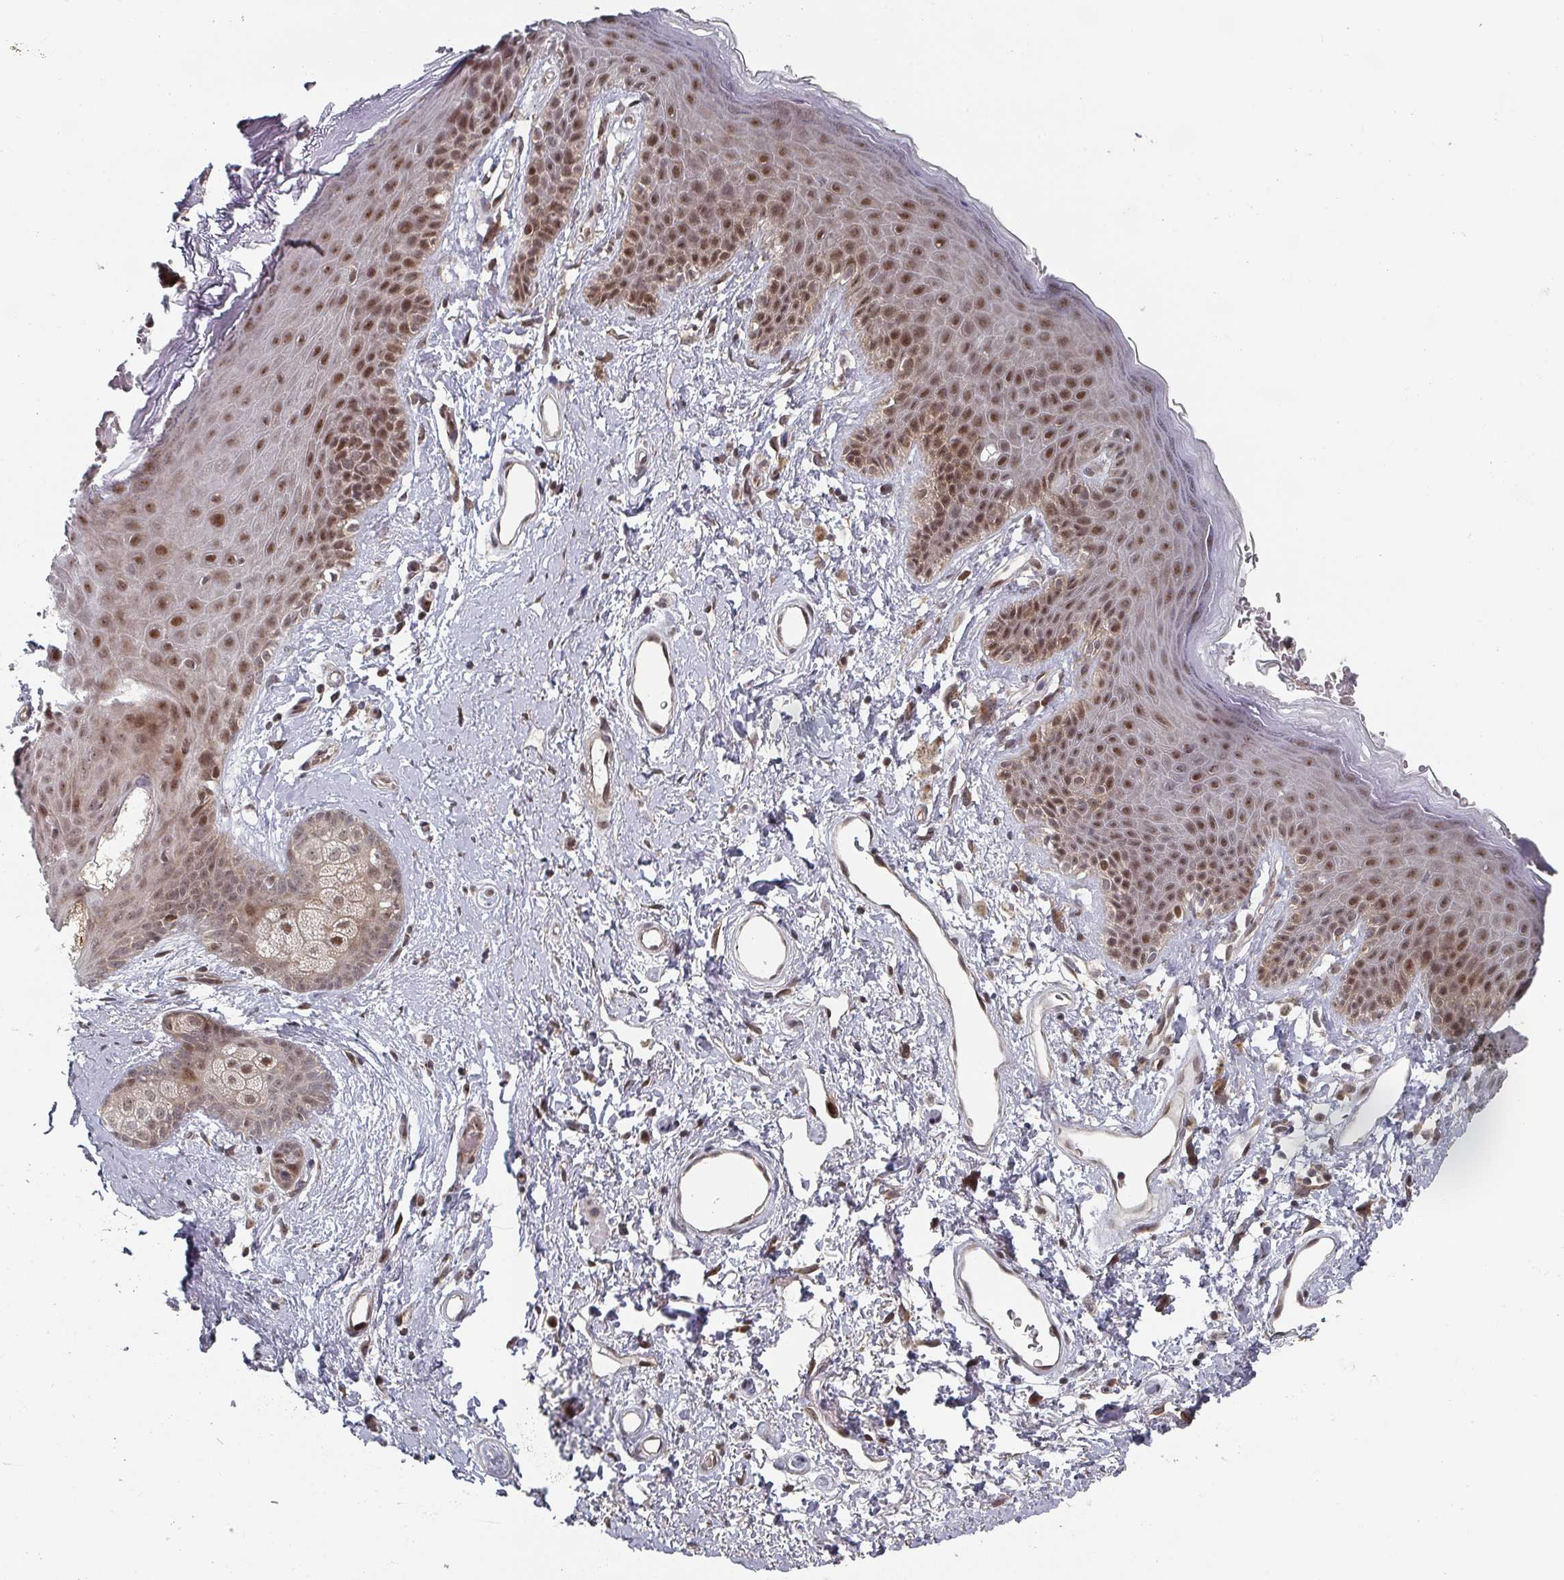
{"staining": {"intensity": "moderate", "quantity": "25%-75%", "location": "nuclear"}, "tissue": "skin", "cell_type": "Epidermal cells", "image_type": "normal", "snomed": [{"axis": "morphology", "description": "Normal tissue, NOS"}, {"axis": "topography", "description": "Anal"}], "caption": "About 25%-75% of epidermal cells in unremarkable human skin exhibit moderate nuclear protein expression as visualized by brown immunohistochemical staining.", "gene": "KIF1C", "patient": {"sex": "female", "age": 46}}